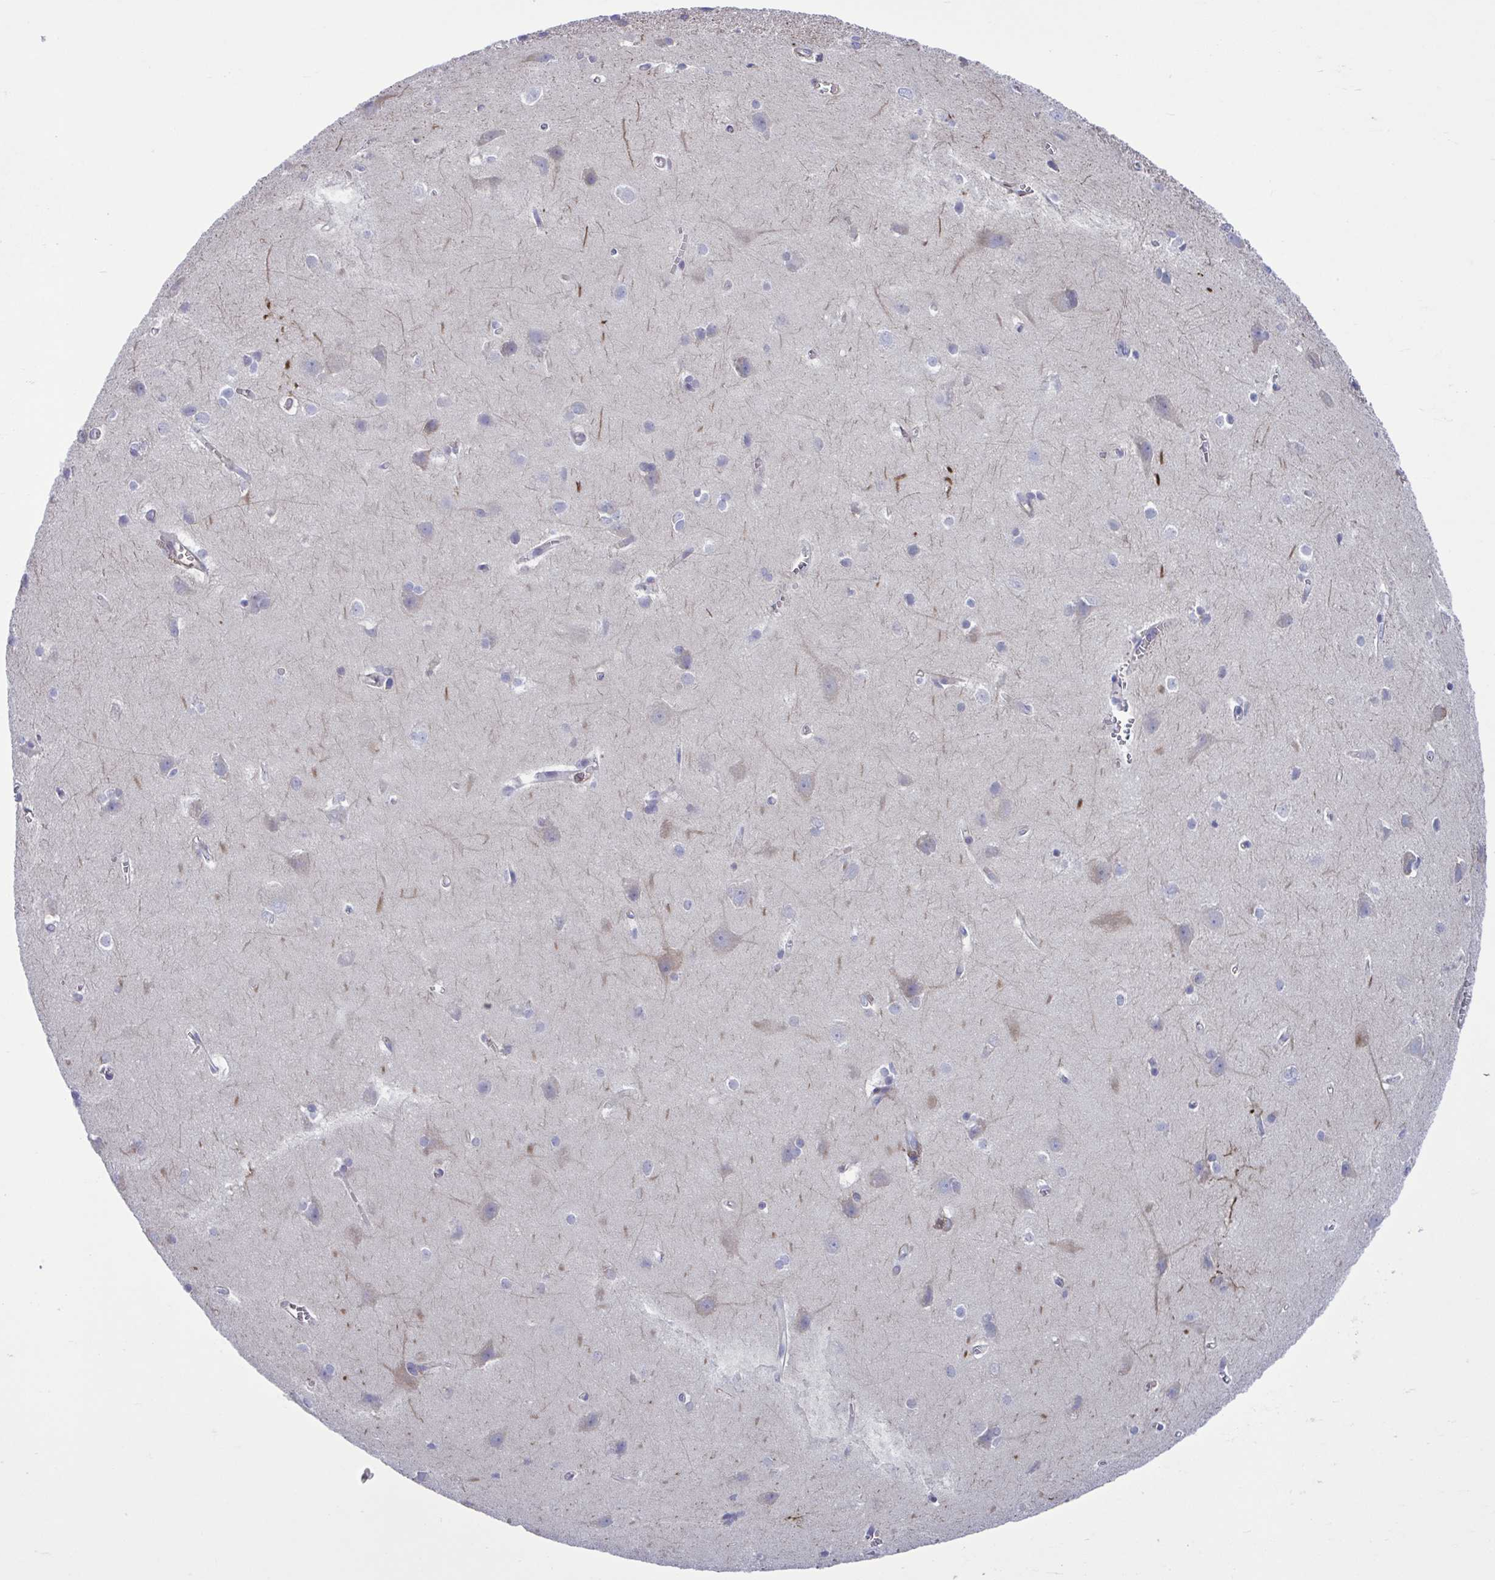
{"staining": {"intensity": "weak", "quantity": "25%-75%", "location": "cytoplasmic/membranous"}, "tissue": "cerebral cortex", "cell_type": "Endothelial cells", "image_type": "normal", "snomed": [{"axis": "morphology", "description": "Normal tissue, NOS"}, {"axis": "topography", "description": "Cerebral cortex"}], "caption": "The immunohistochemical stain highlights weak cytoplasmic/membranous positivity in endothelial cells of unremarkable cerebral cortex.", "gene": "TMEM86B", "patient": {"sex": "male", "age": 37}}